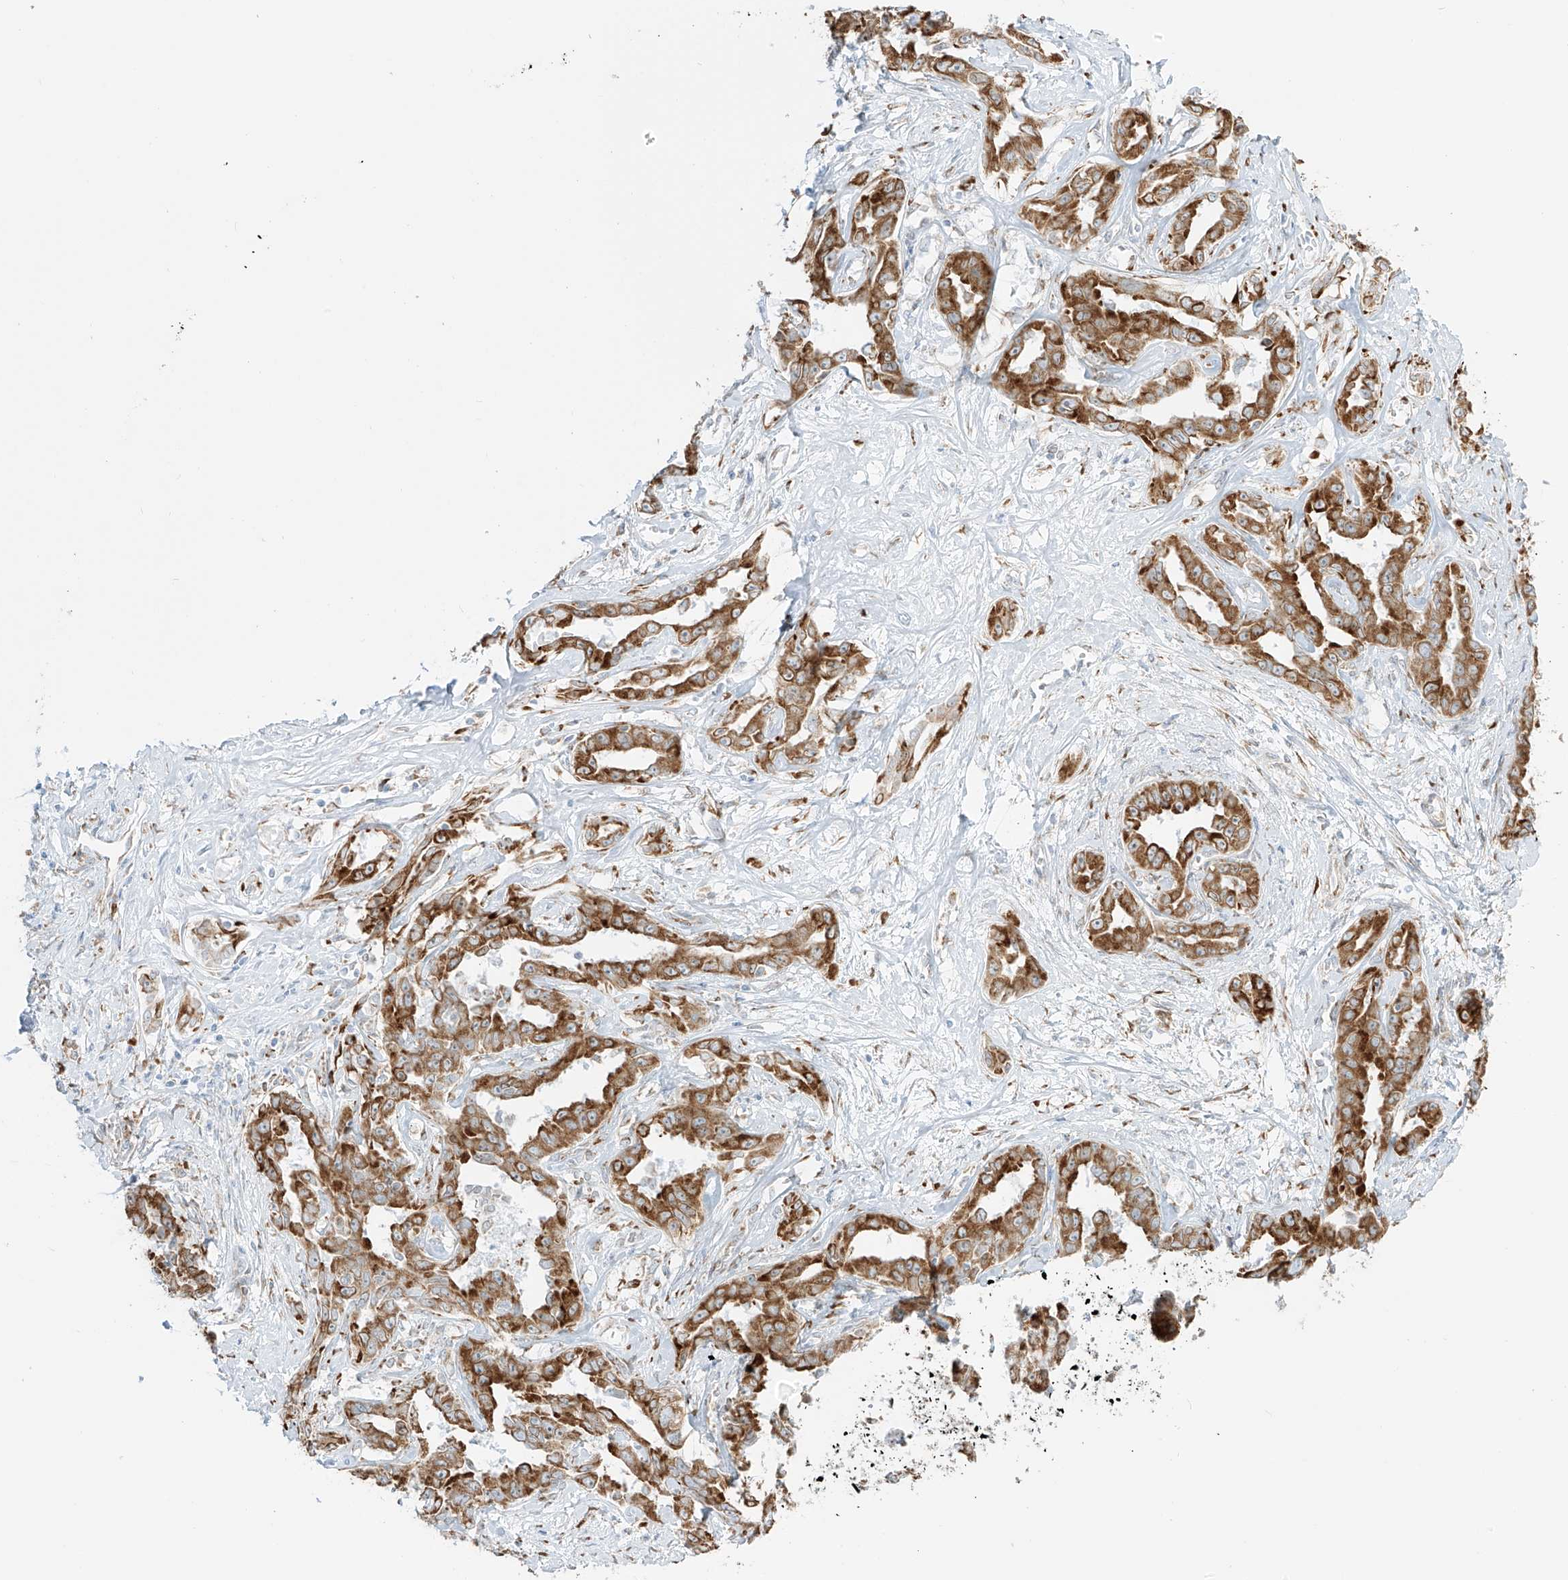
{"staining": {"intensity": "strong", "quantity": ">75%", "location": "cytoplasmic/membranous"}, "tissue": "liver cancer", "cell_type": "Tumor cells", "image_type": "cancer", "snomed": [{"axis": "morphology", "description": "Cholangiocarcinoma"}, {"axis": "topography", "description": "Liver"}], "caption": "Immunohistochemical staining of cholangiocarcinoma (liver) exhibits high levels of strong cytoplasmic/membranous staining in about >75% of tumor cells.", "gene": "LRRC59", "patient": {"sex": "male", "age": 59}}